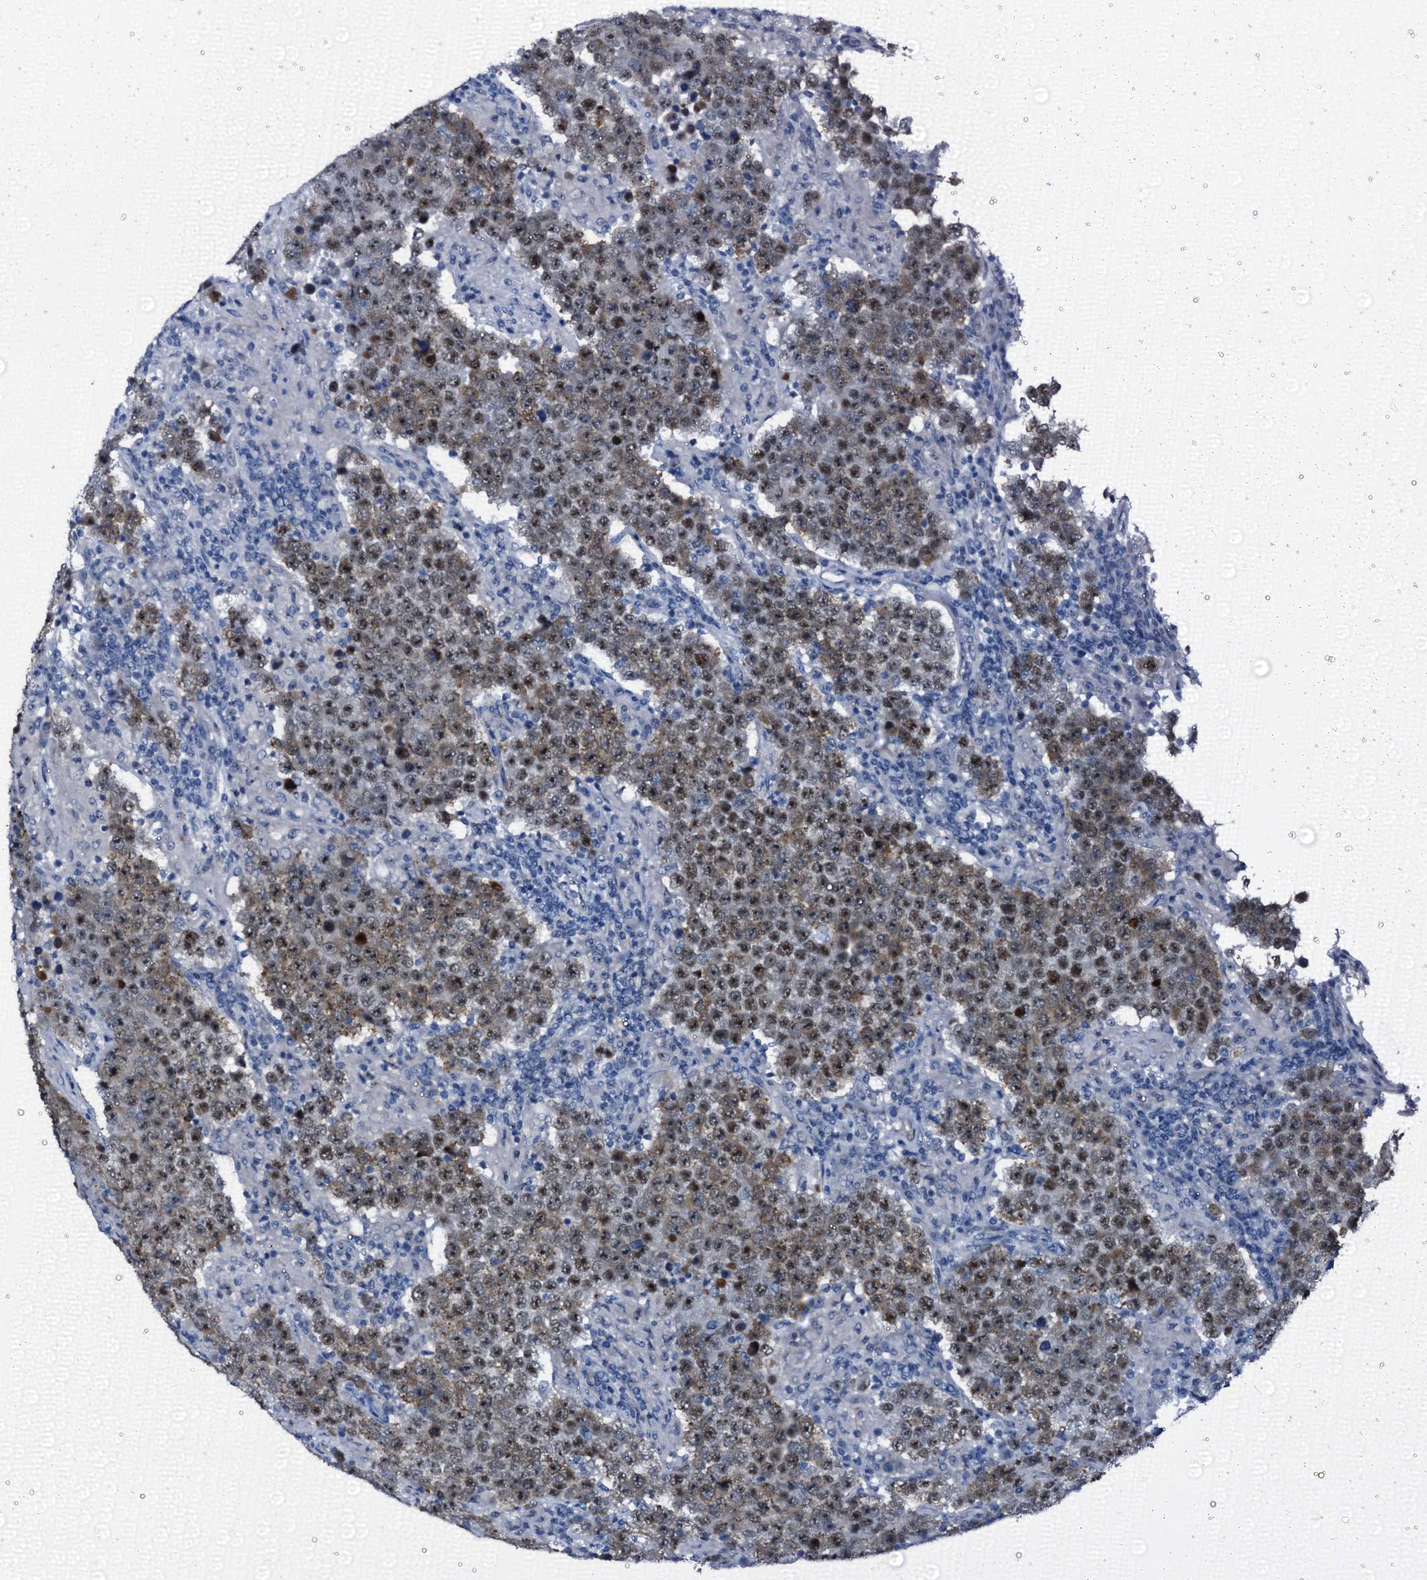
{"staining": {"intensity": "moderate", "quantity": ">75%", "location": "cytoplasmic/membranous,nuclear"}, "tissue": "testis cancer", "cell_type": "Tumor cells", "image_type": "cancer", "snomed": [{"axis": "morphology", "description": "Normal tissue, NOS"}, {"axis": "morphology", "description": "Urothelial carcinoma, High grade"}, {"axis": "morphology", "description": "Seminoma, NOS"}, {"axis": "morphology", "description": "Carcinoma, Embryonal, NOS"}, {"axis": "topography", "description": "Urinary bladder"}, {"axis": "topography", "description": "Testis"}], "caption": "The histopathology image shows a brown stain indicating the presence of a protein in the cytoplasmic/membranous and nuclear of tumor cells in testis cancer (seminoma).", "gene": "EMG1", "patient": {"sex": "male", "age": 41}}